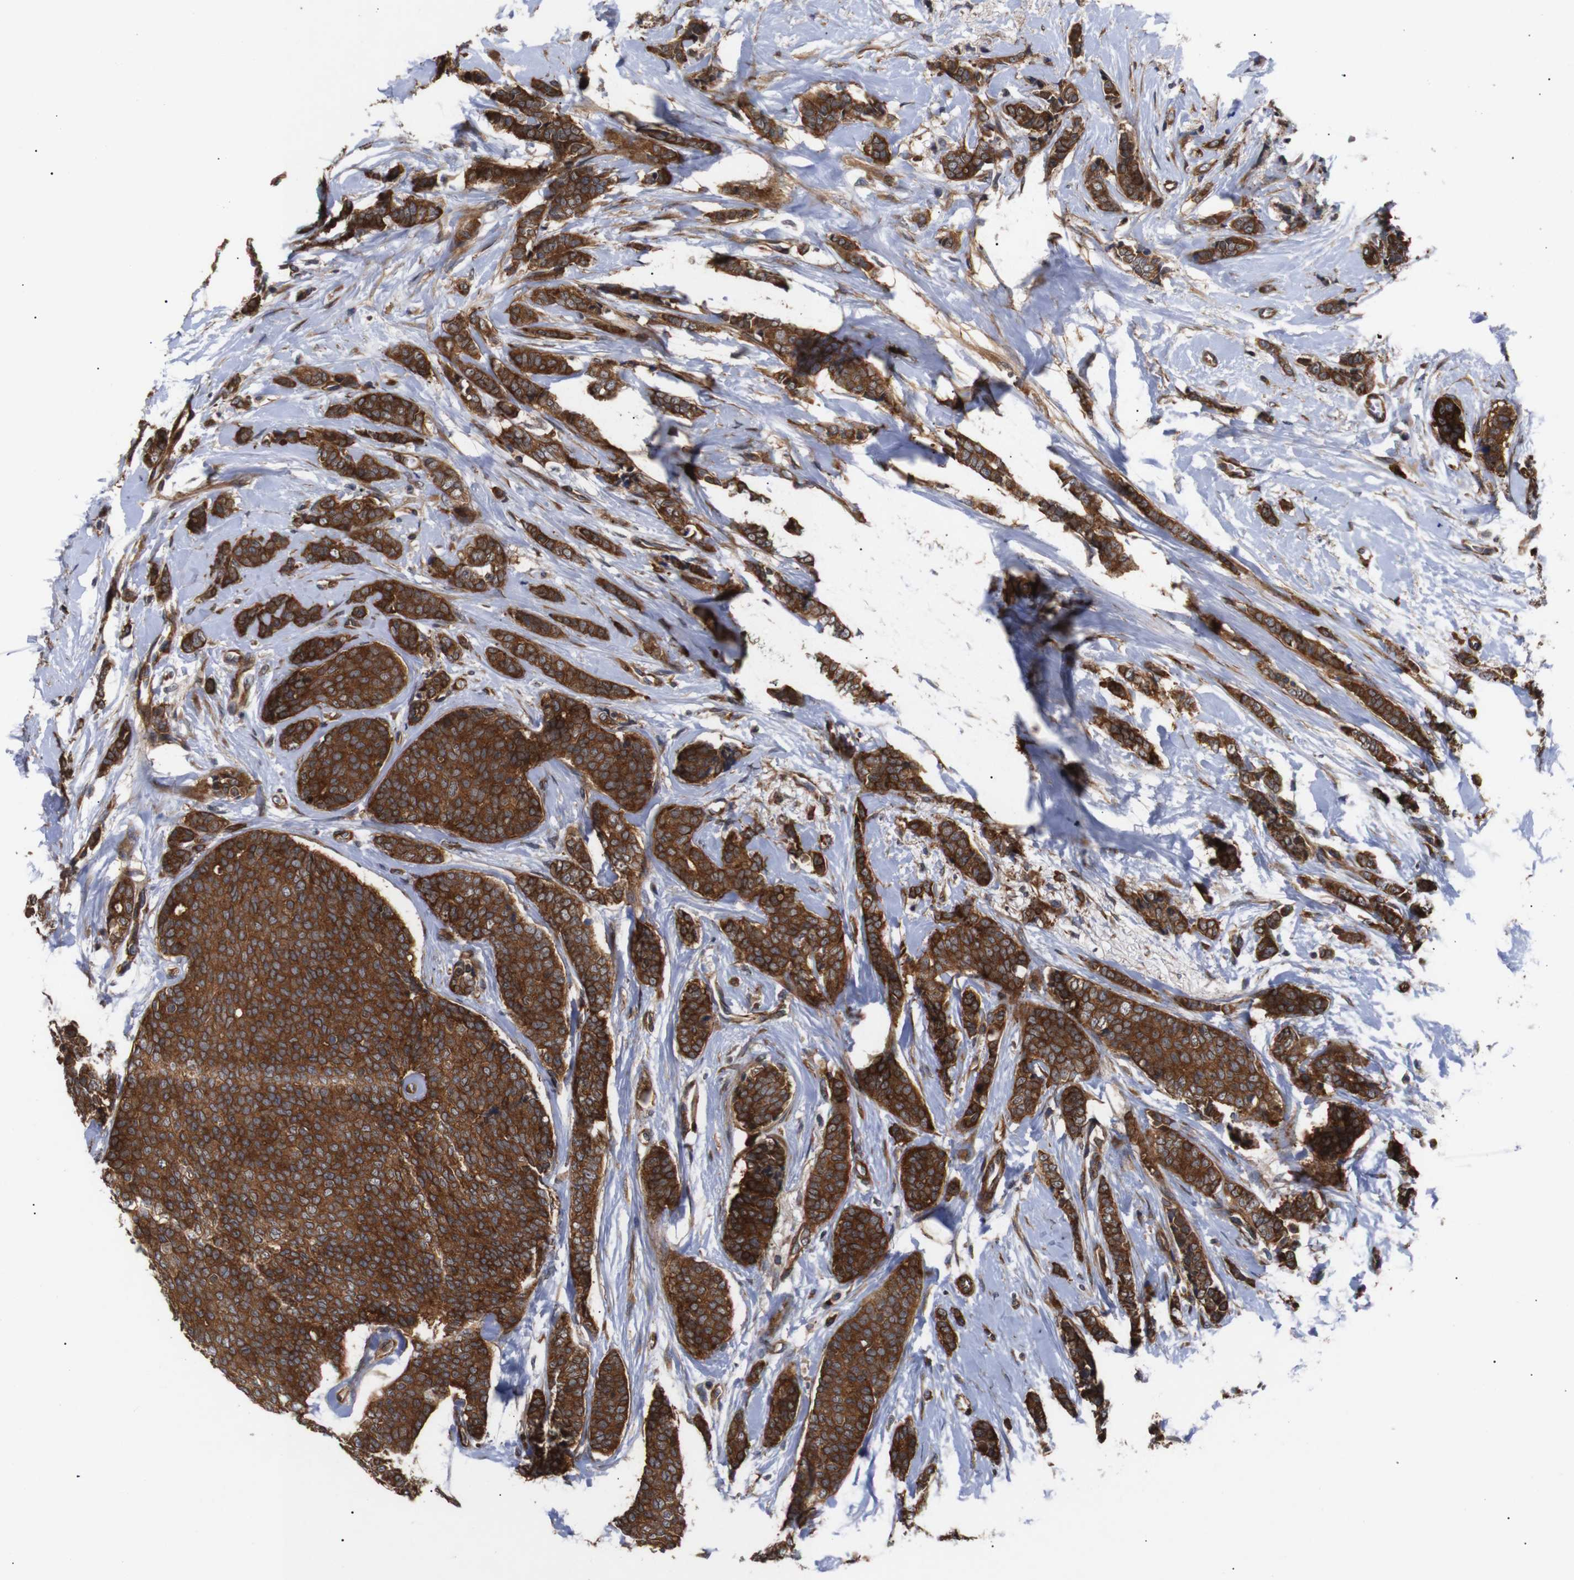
{"staining": {"intensity": "strong", "quantity": ">75%", "location": "cytoplasmic/membranous"}, "tissue": "breast cancer", "cell_type": "Tumor cells", "image_type": "cancer", "snomed": [{"axis": "morphology", "description": "Lobular carcinoma"}, {"axis": "topography", "description": "Skin"}, {"axis": "topography", "description": "Breast"}], "caption": "This image displays immunohistochemistry staining of breast cancer (lobular carcinoma), with high strong cytoplasmic/membranous staining in approximately >75% of tumor cells.", "gene": "PAWR", "patient": {"sex": "female", "age": 46}}